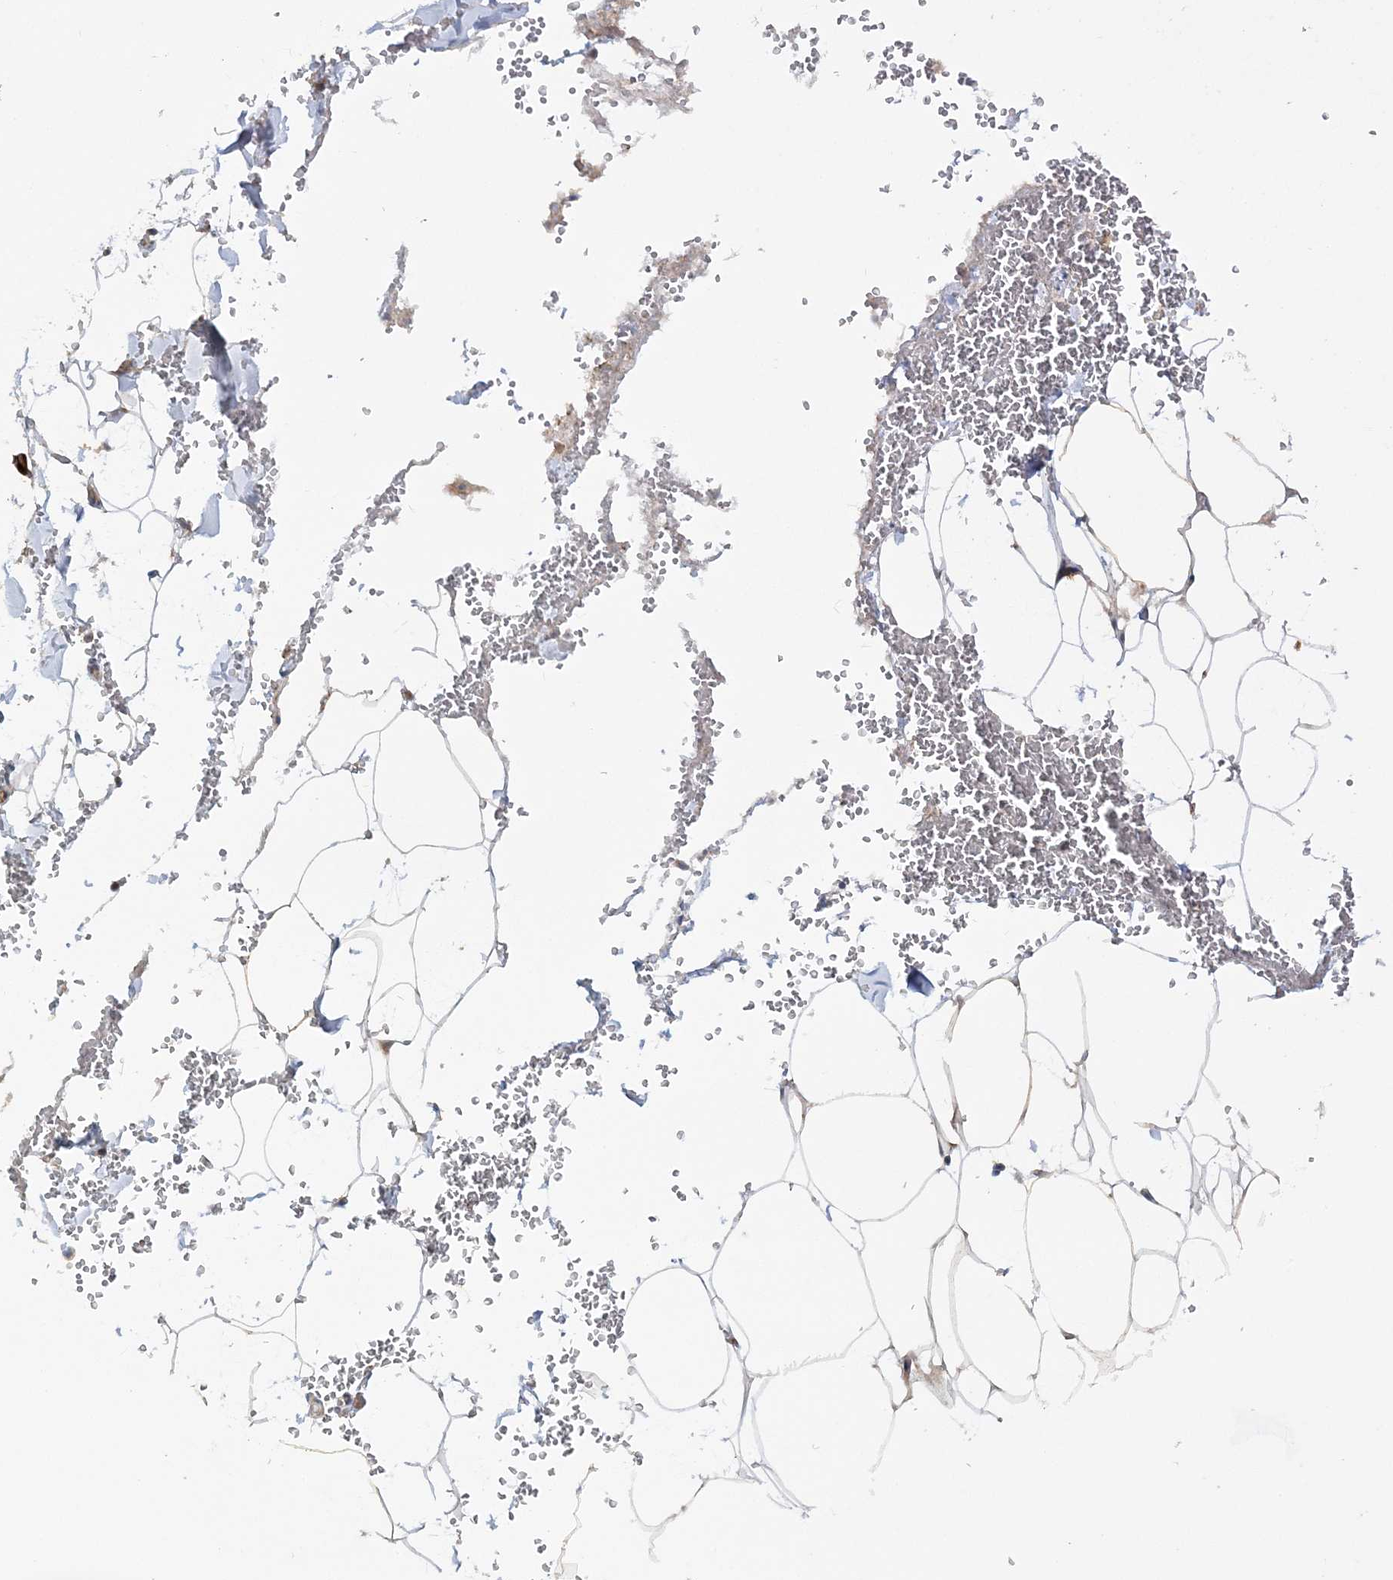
{"staining": {"intensity": "negative", "quantity": "none", "location": "none"}, "tissue": "adipose tissue", "cell_type": "Adipocytes", "image_type": "normal", "snomed": [{"axis": "morphology", "description": "Normal tissue, NOS"}, {"axis": "topography", "description": "Gallbladder"}, {"axis": "topography", "description": "Peripheral nerve tissue"}], "caption": "DAB (3,3'-diaminobenzidine) immunohistochemical staining of normal human adipose tissue demonstrates no significant expression in adipocytes. (IHC, brightfield microscopy, high magnification).", "gene": "MOCS2", "patient": {"sex": "male", "age": 38}}